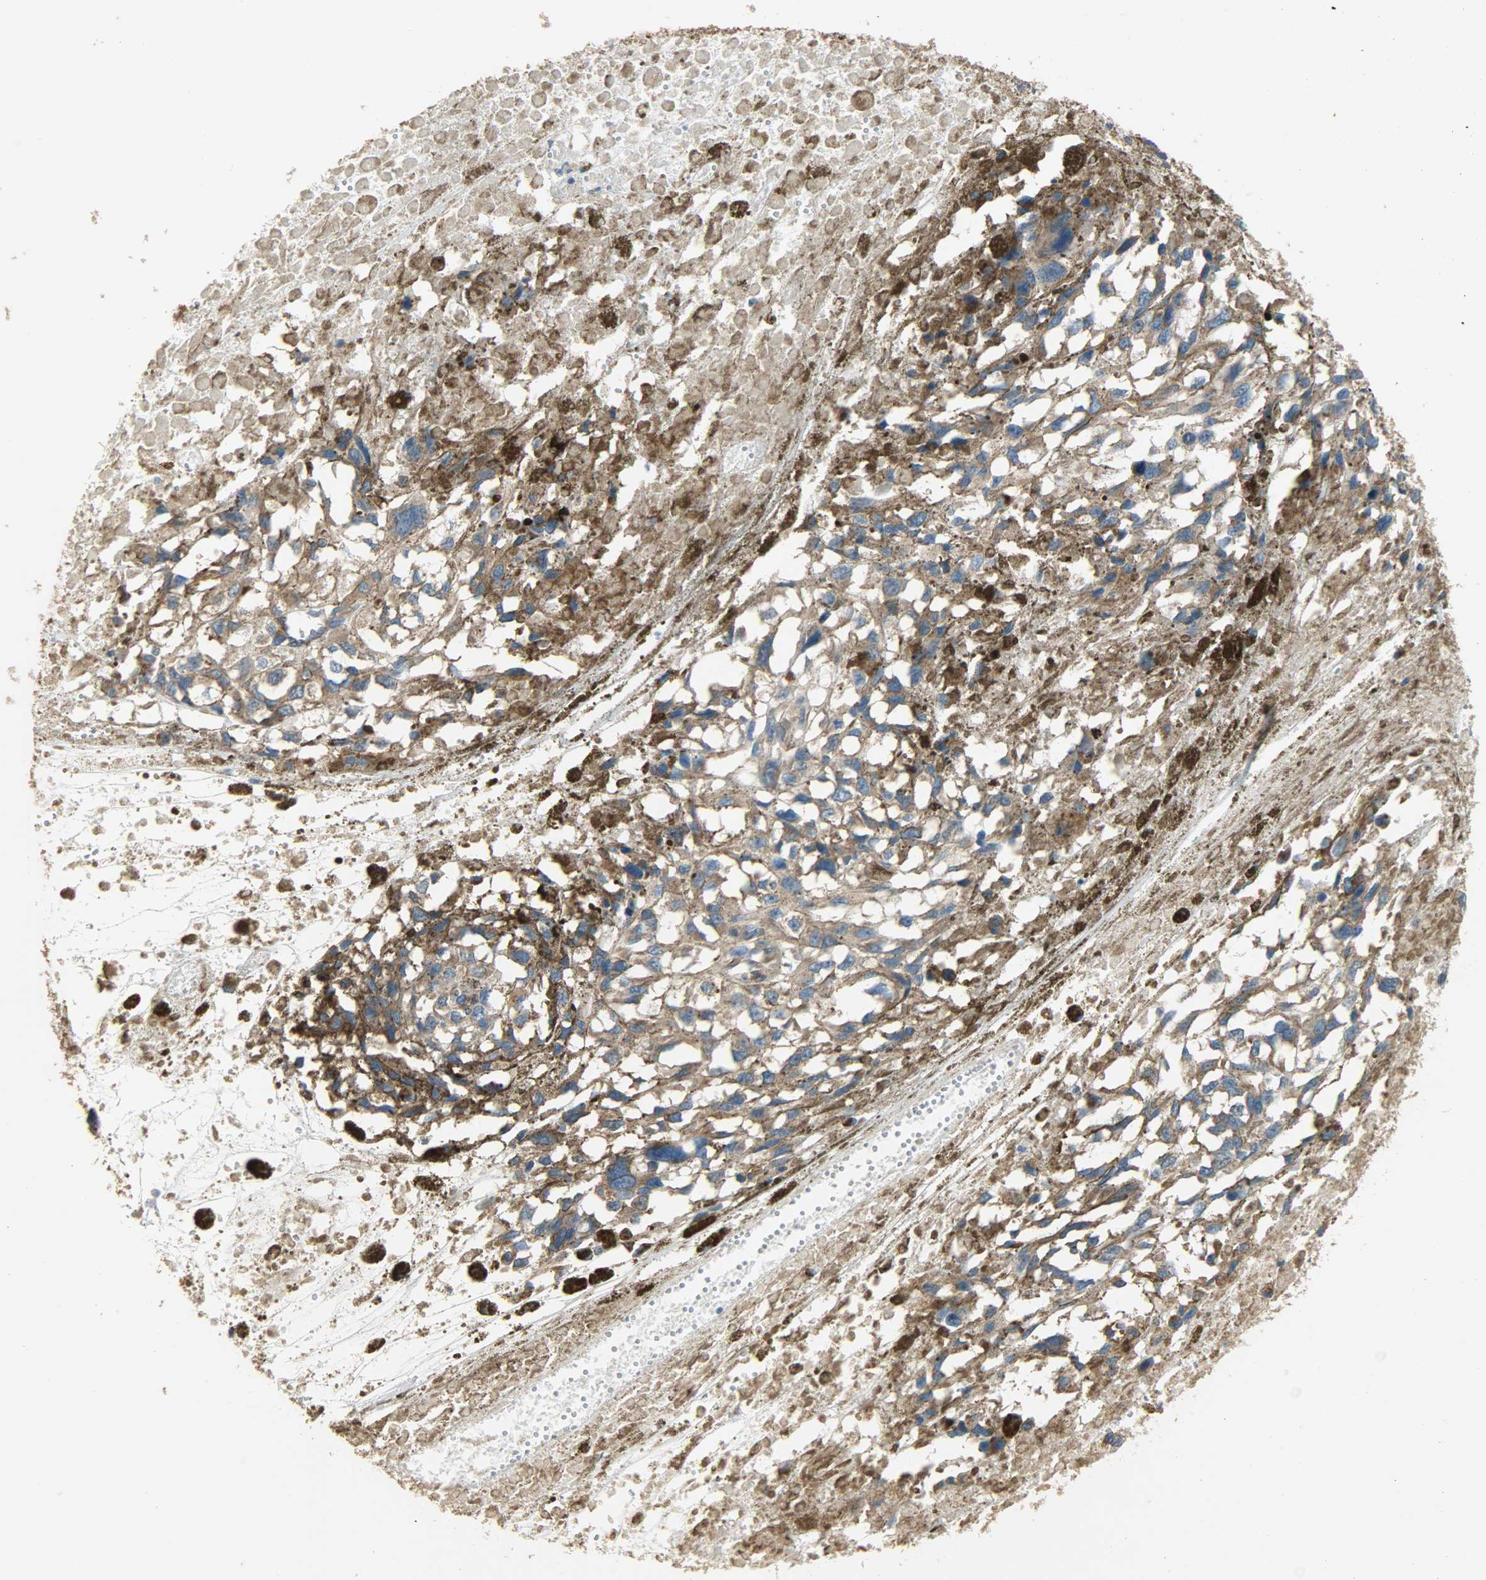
{"staining": {"intensity": "strong", "quantity": ">75%", "location": "cytoplasmic/membranous"}, "tissue": "melanoma", "cell_type": "Tumor cells", "image_type": "cancer", "snomed": [{"axis": "morphology", "description": "Malignant melanoma, Metastatic site"}, {"axis": "topography", "description": "Lymph node"}], "caption": "Approximately >75% of tumor cells in human melanoma reveal strong cytoplasmic/membranous protein positivity as visualized by brown immunohistochemical staining.", "gene": "C1orf198", "patient": {"sex": "male", "age": 59}}